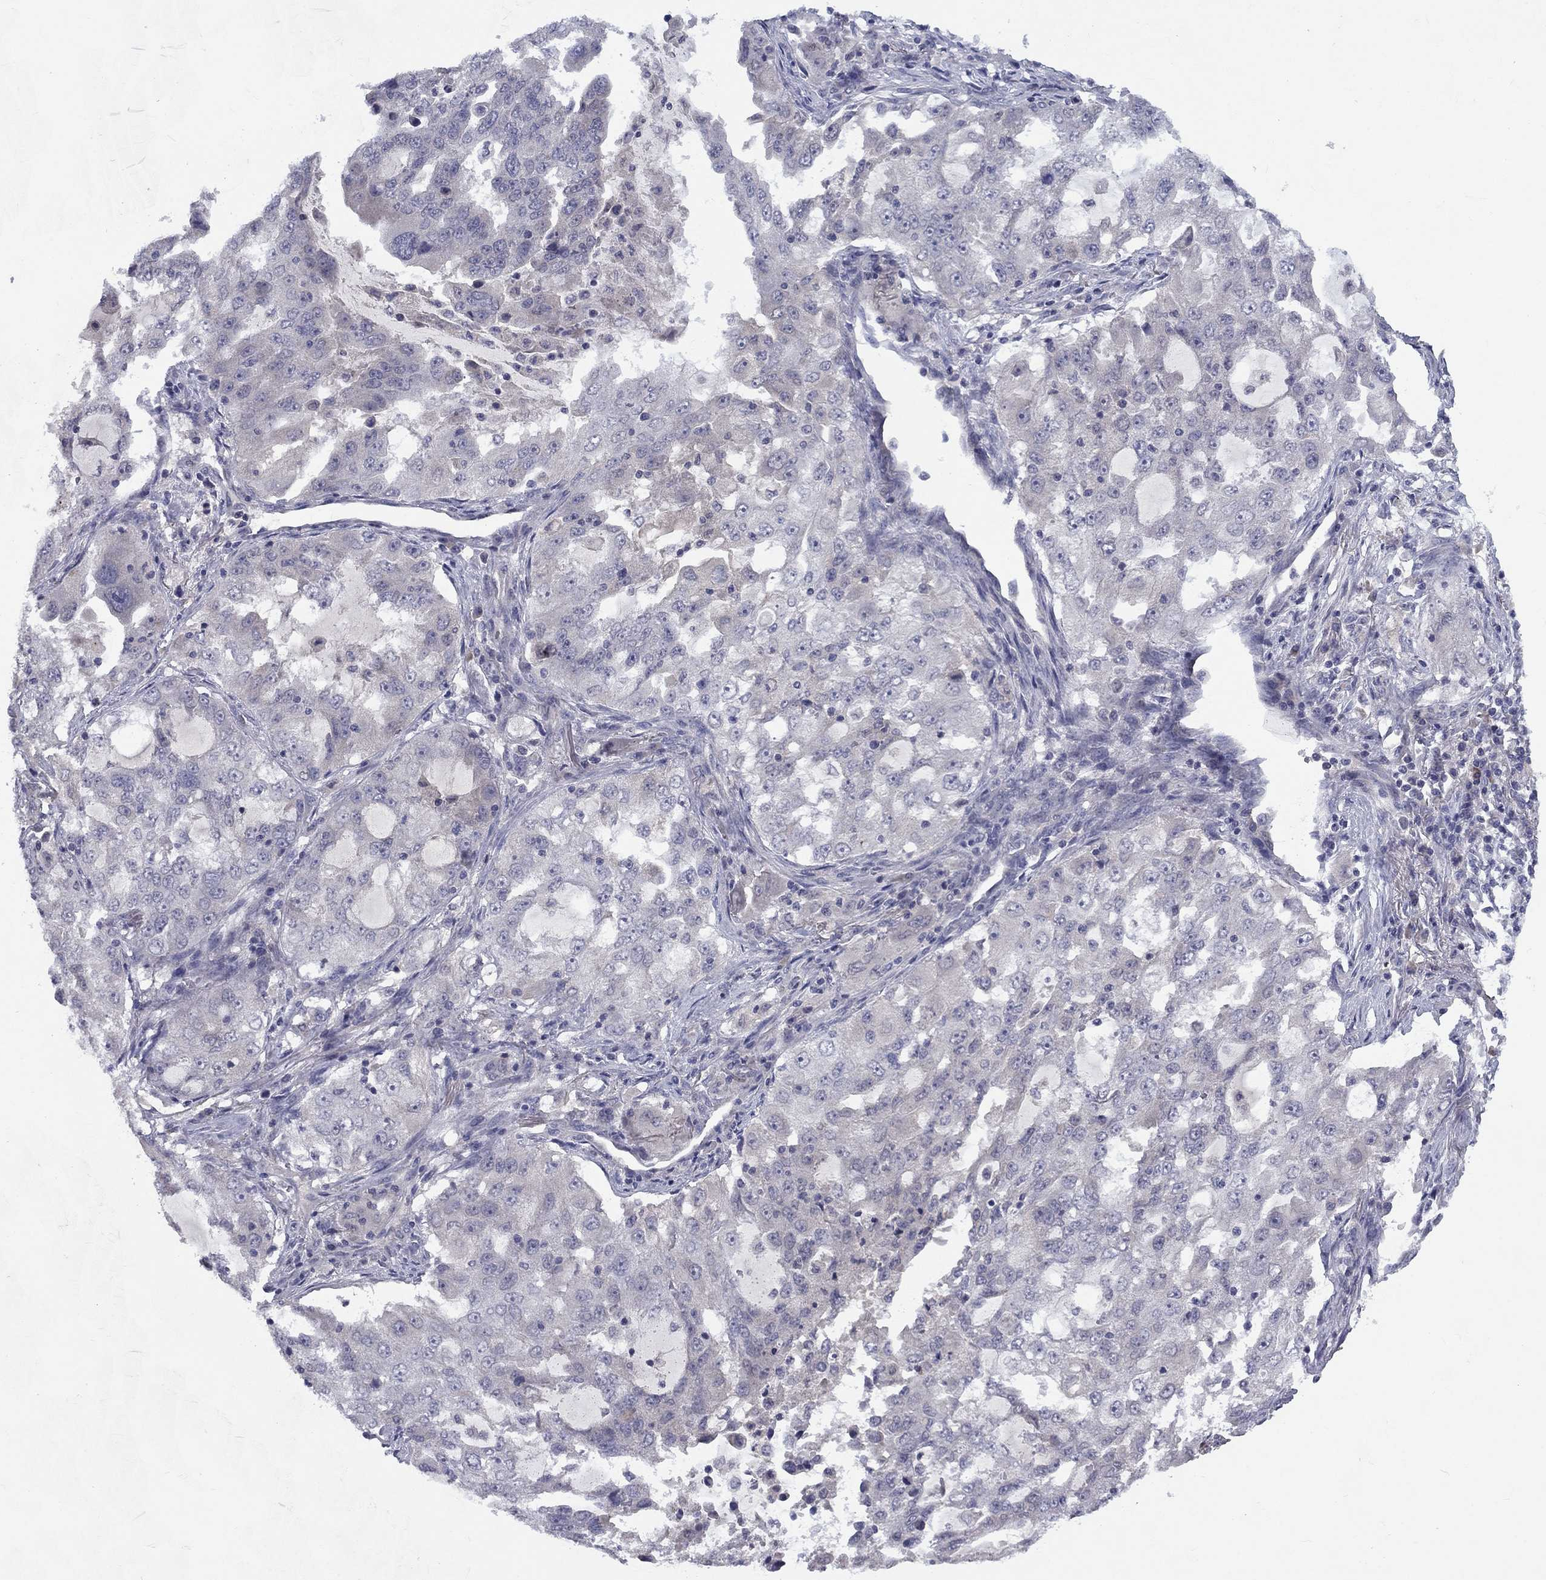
{"staining": {"intensity": "negative", "quantity": "none", "location": "none"}, "tissue": "lung cancer", "cell_type": "Tumor cells", "image_type": "cancer", "snomed": [{"axis": "morphology", "description": "Adenocarcinoma, NOS"}, {"axis": "topography", "description": "Lung"}], "caption": "Adenocarcinoma (lung) stained for a protein using immunohistochemistry (IHC) demonstrates no staining tumor cells.", "gene": "CACNA1A", "patient": {"sex": "female", "age": 61}}